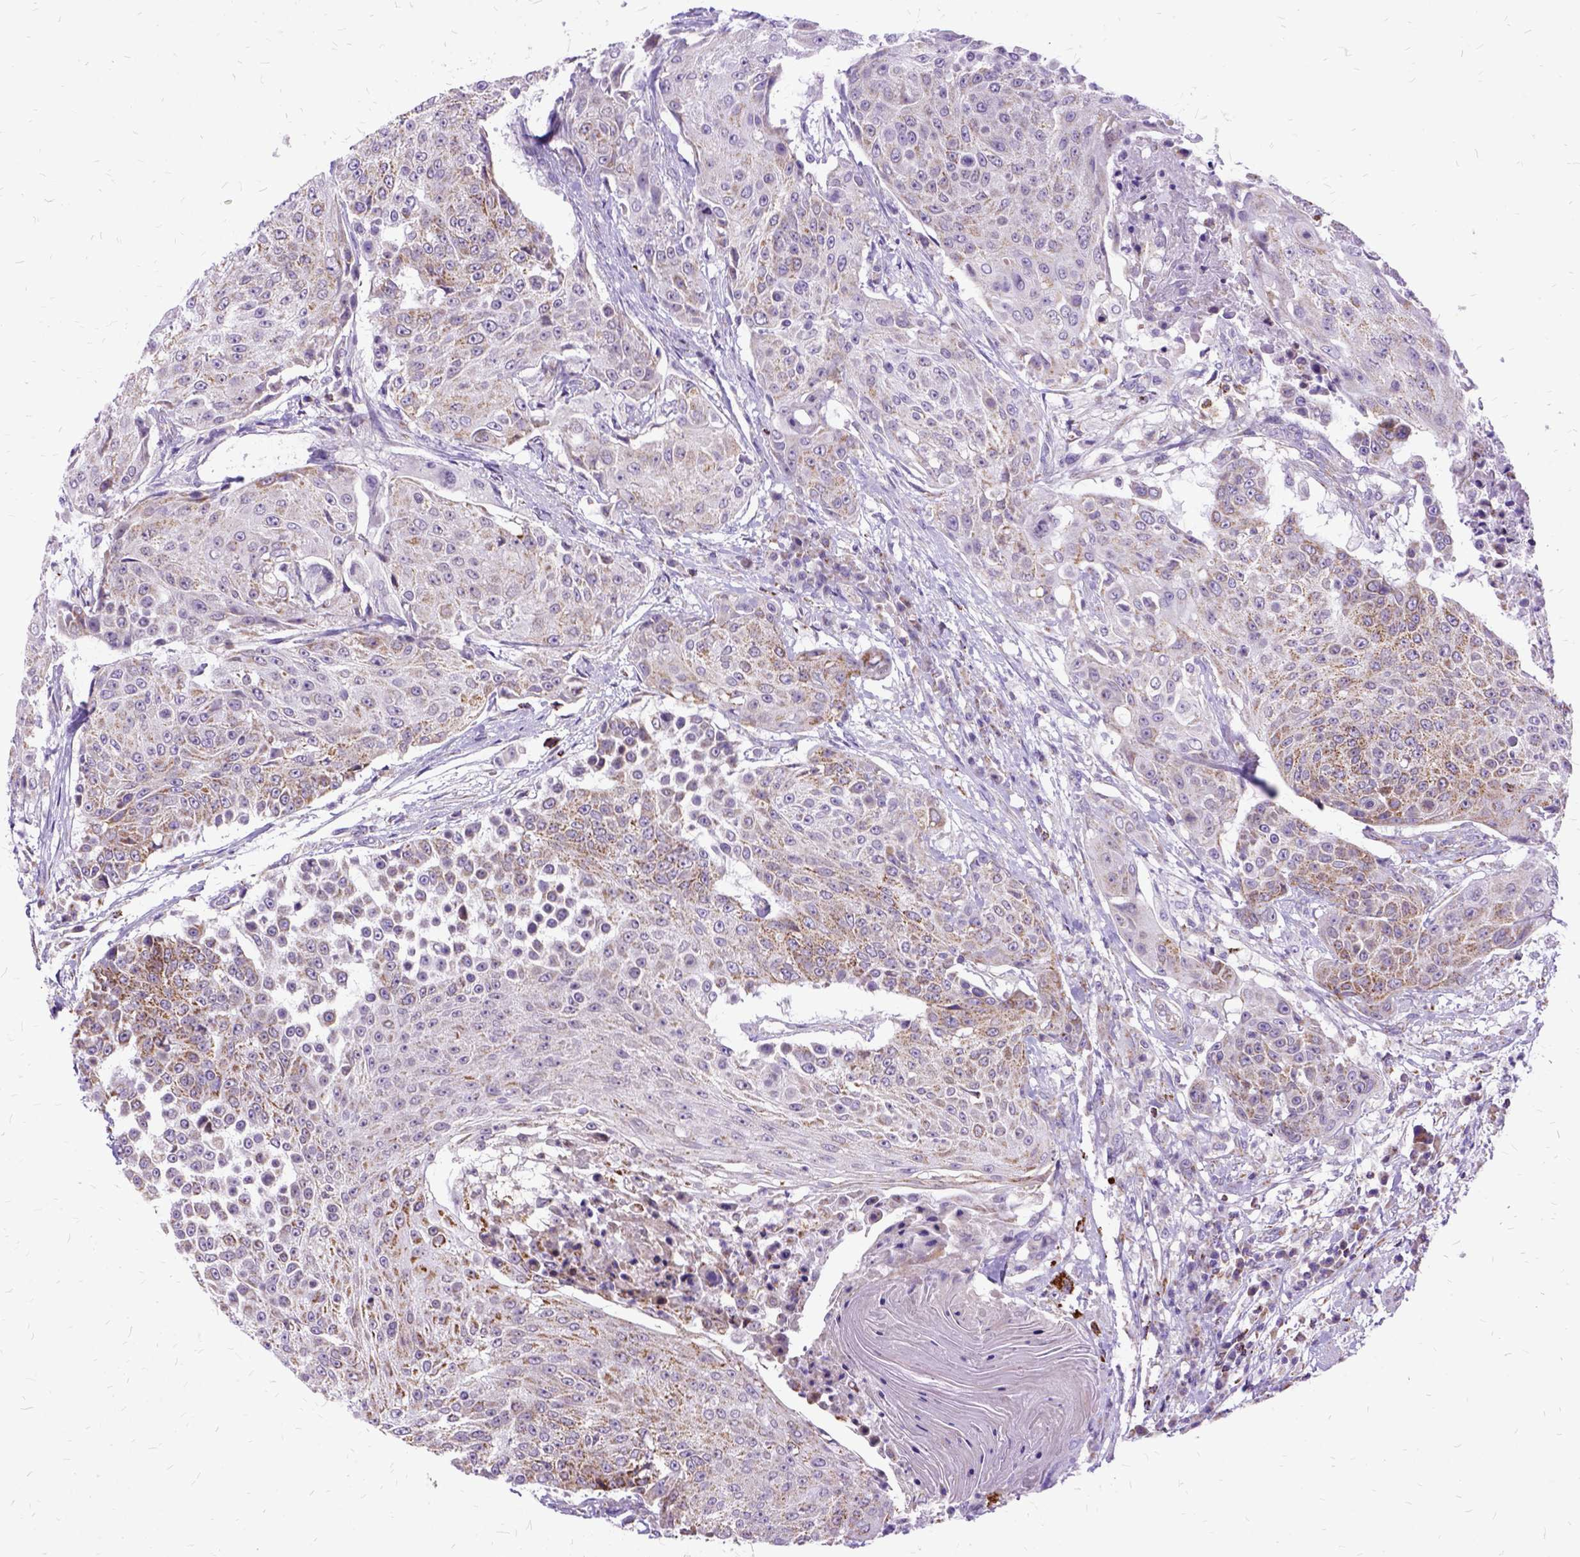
{"staining": {"intensity": "moderate", "quantity": "<25%", "location": "cytoplasmic/membranous"}, "tissue": "urothelial cancer", "cell_type": "Tumor cells", "image_type": "cancer", "snomed": [{"axis": "morphology", "description": "Urothelial carcinoma, High grade"}, {"axis": "topography", "description": "Urinary bladder"}], "caption": "Urothelial cancer stained with a brown dye demonstrates moderate cytoplasmic/membranous positive expression in about <25% of tumor cells.", "gene": "OXCT1", "patient": {"sex": "female", "age": 63}}